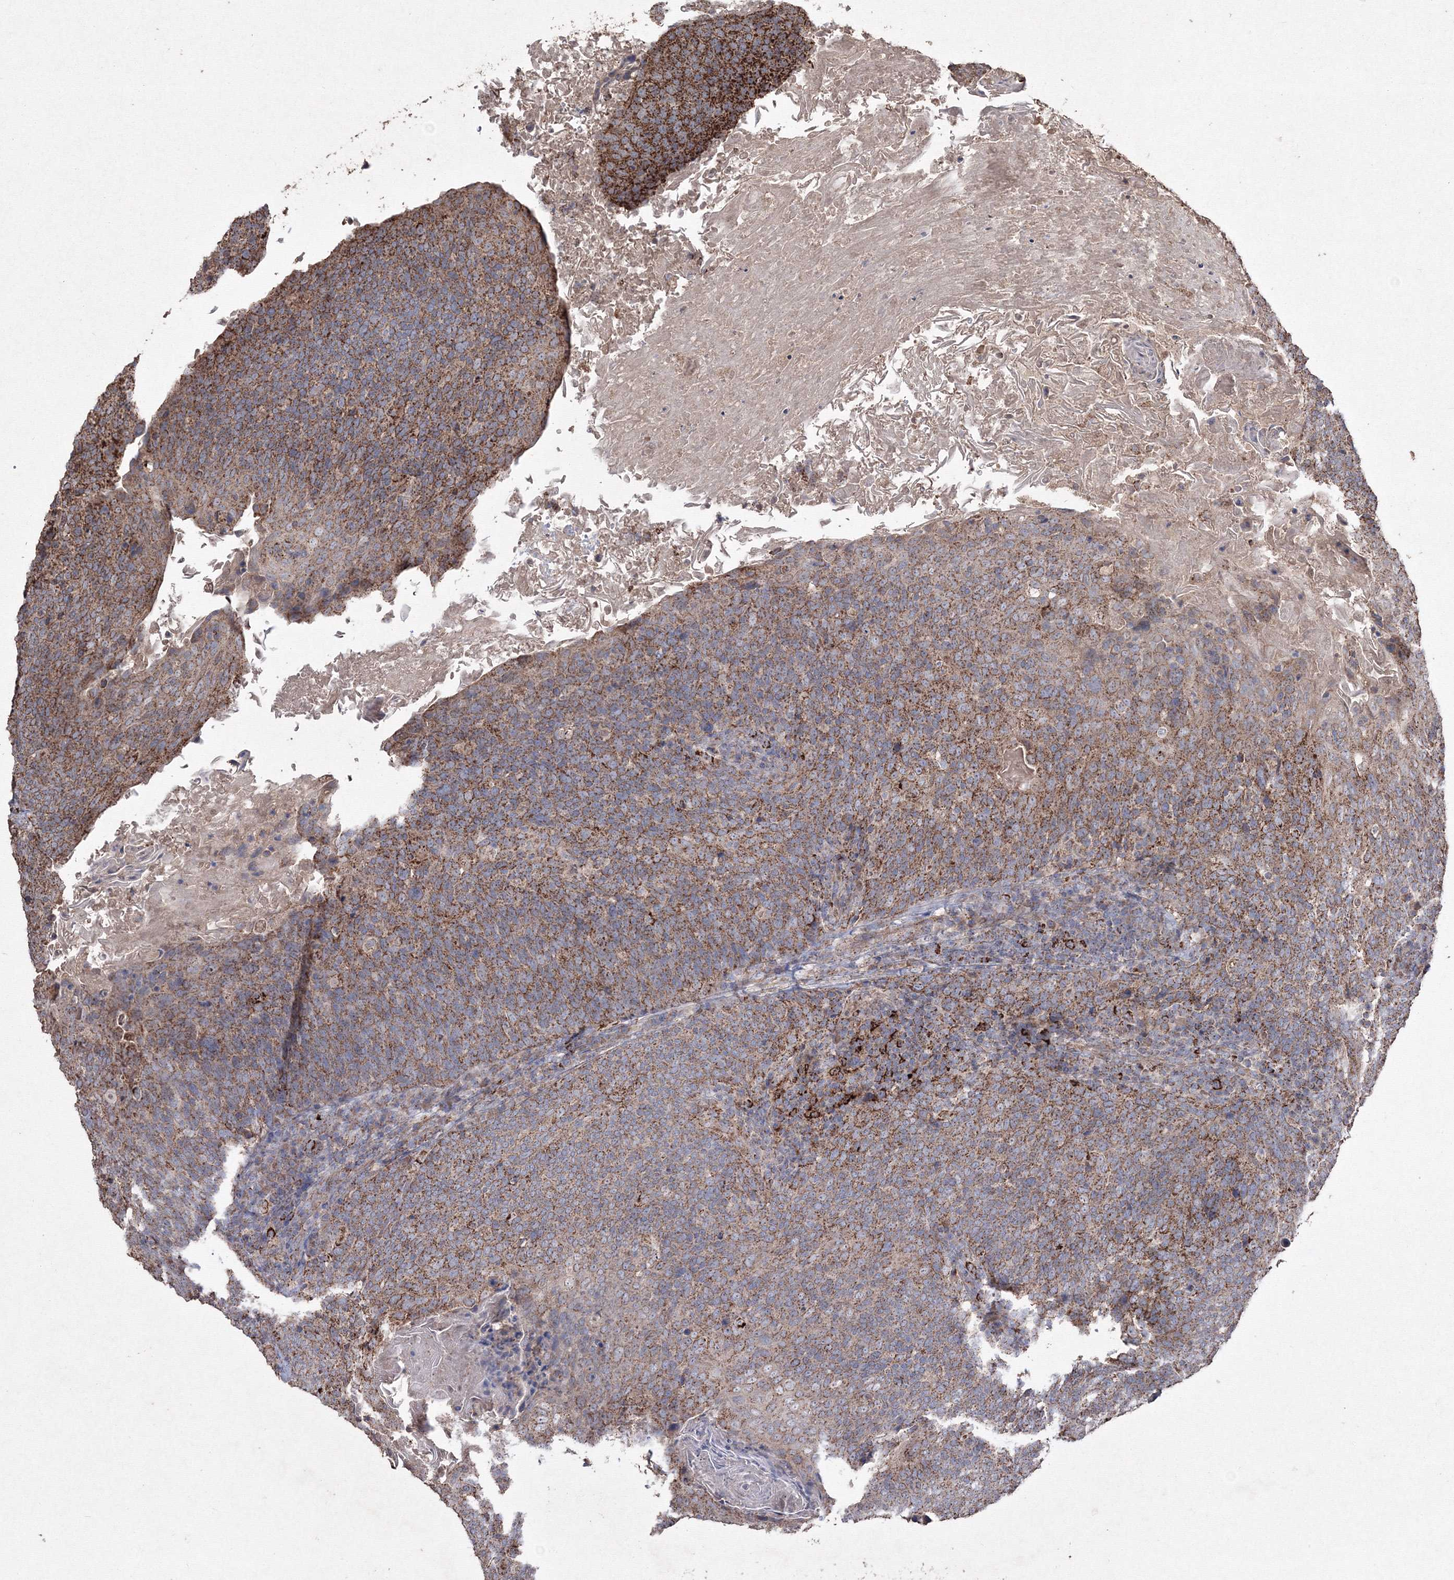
{"staining": {"intensity": "moderate", "quantity": ">75%", "location": "cytoplasmic/membranous"}, "tissue": "head and neck cancer", "cell_type": "Tumor cells", "image_type": "cancer", "snomed": [{"axis": "morphology", "description": "Squamous cell carcinoma, NOS"}, {"axis": "morphology", "description": "Squamous cell carcinoma, metastatic, NOS"}, {"axis": "topography", "description": "Lymph node"}, {"axis": "topography", "description": "Head-Neck"}], "caption": "Immunohistochemistry (IHC) image of neoplastic tissue: human head and neck cancer stained using IHC exhibits medium levels of moderate protein expression localized specifically in the cytoplasmic/membranous of tumor cells, appearing as a cytoplasmic/membranous brown color.", "gene": "GRSF1", "patient": {"sex": "male", "age": 62}}